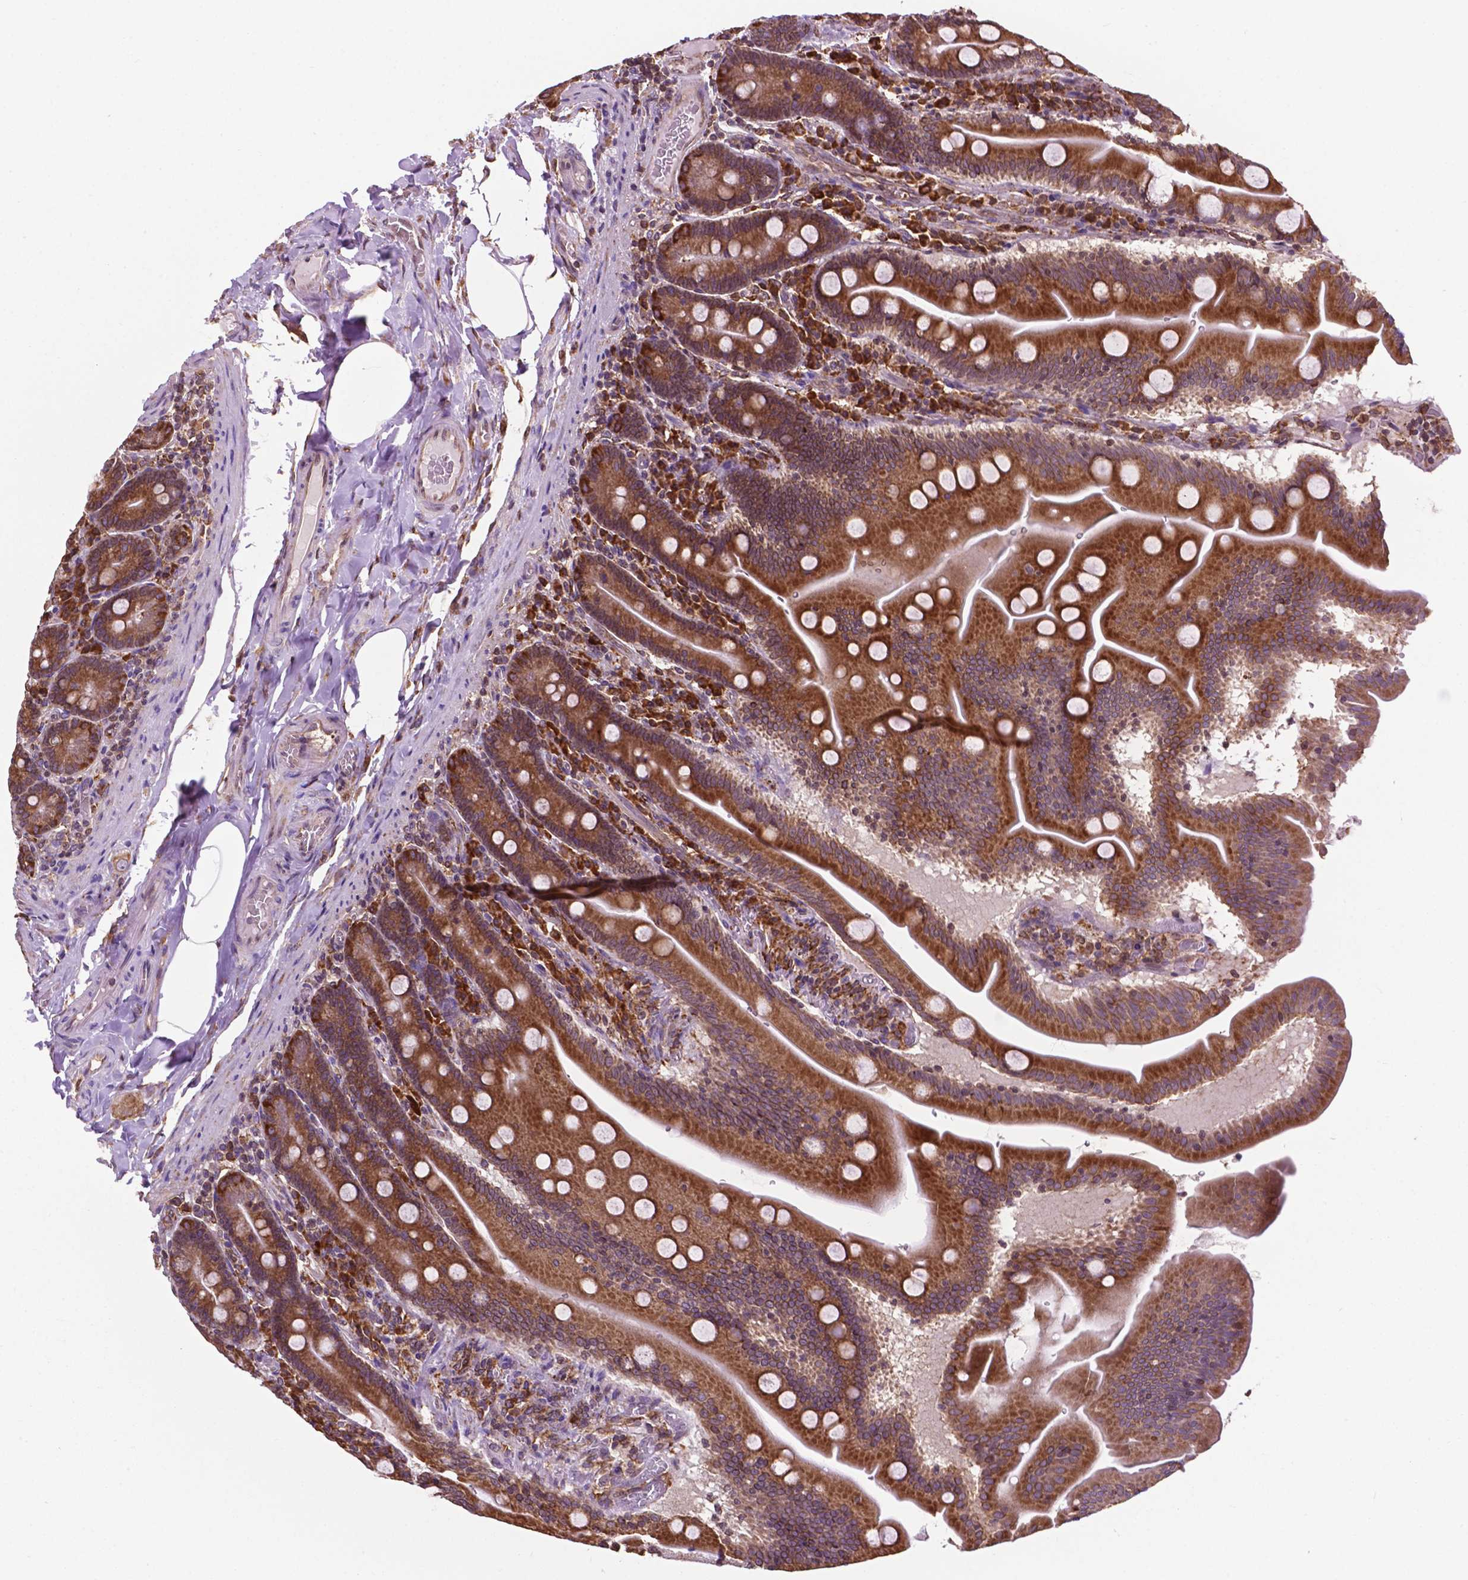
{"staining": {"intensity": "strong", "quantity": ">75%", "location": "cytoplasmic/membranous"}, "tissue": "small intestine", "cell_type": "Glandular cells", "image_type": "normal", "snomed": [{"axis": "morphology", "description": "Normal tissue, NOS"}, {"axis": "topography", "description": "Small intestine"}], "caption": "Protein expression analysis of benign human small intestine reveals strong cytoplasmic/membranous staining in approximately >75% of glandular cells. The staining was performed using DAB (3,3'-diaminobenzidine), with brown indicating positive protein expression. Nuclei are stained blue with hematoxylin.", "gene": "GANAB", "patient": {"sex": "male", "age": 37}}